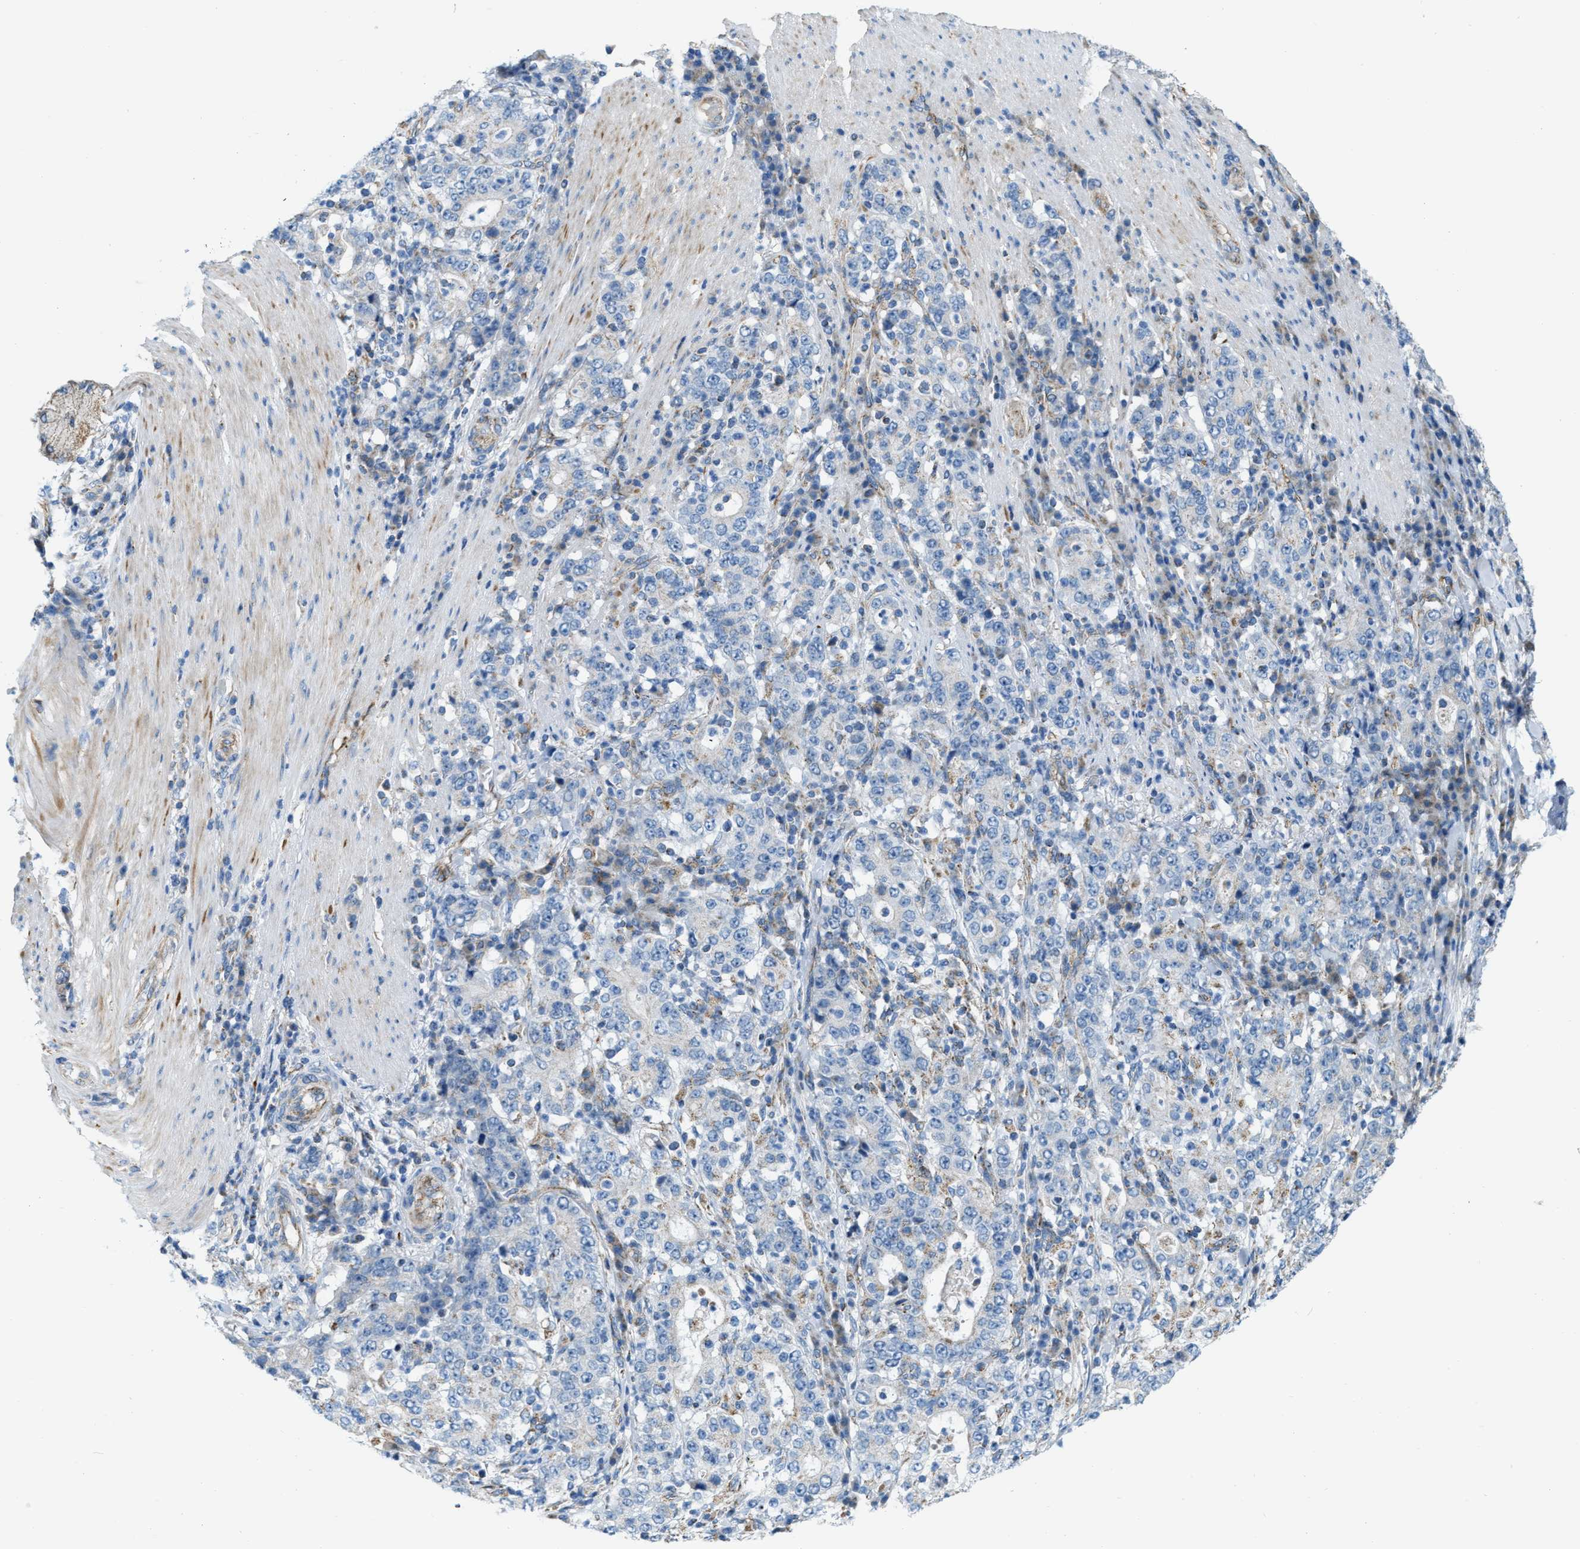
{"staining": {"intensity": "negative", "quantity": "none", "location": "none"}, "tissue": "stomach cancer", "cell_type": "Tumor cells", "image_type": "cancer", "snomed": [{"axis": "morphology", "description": "Normal tissue, NOS"}, {"axis": "morphology", "description": "Adenocarcinoma, NOS"}, {"axis": "topography", "description": "Stomach, upper"}, {"axis": "topography", "description": "Stomach"}], "caption": "Immunohistochemistry image of human stomach cancer (adenocarcinoma) stained for a protein (brown), which reveals no staining in tumor cells.", "gene": "JADE1", "patient": {"sex": "male", "age": 59}}